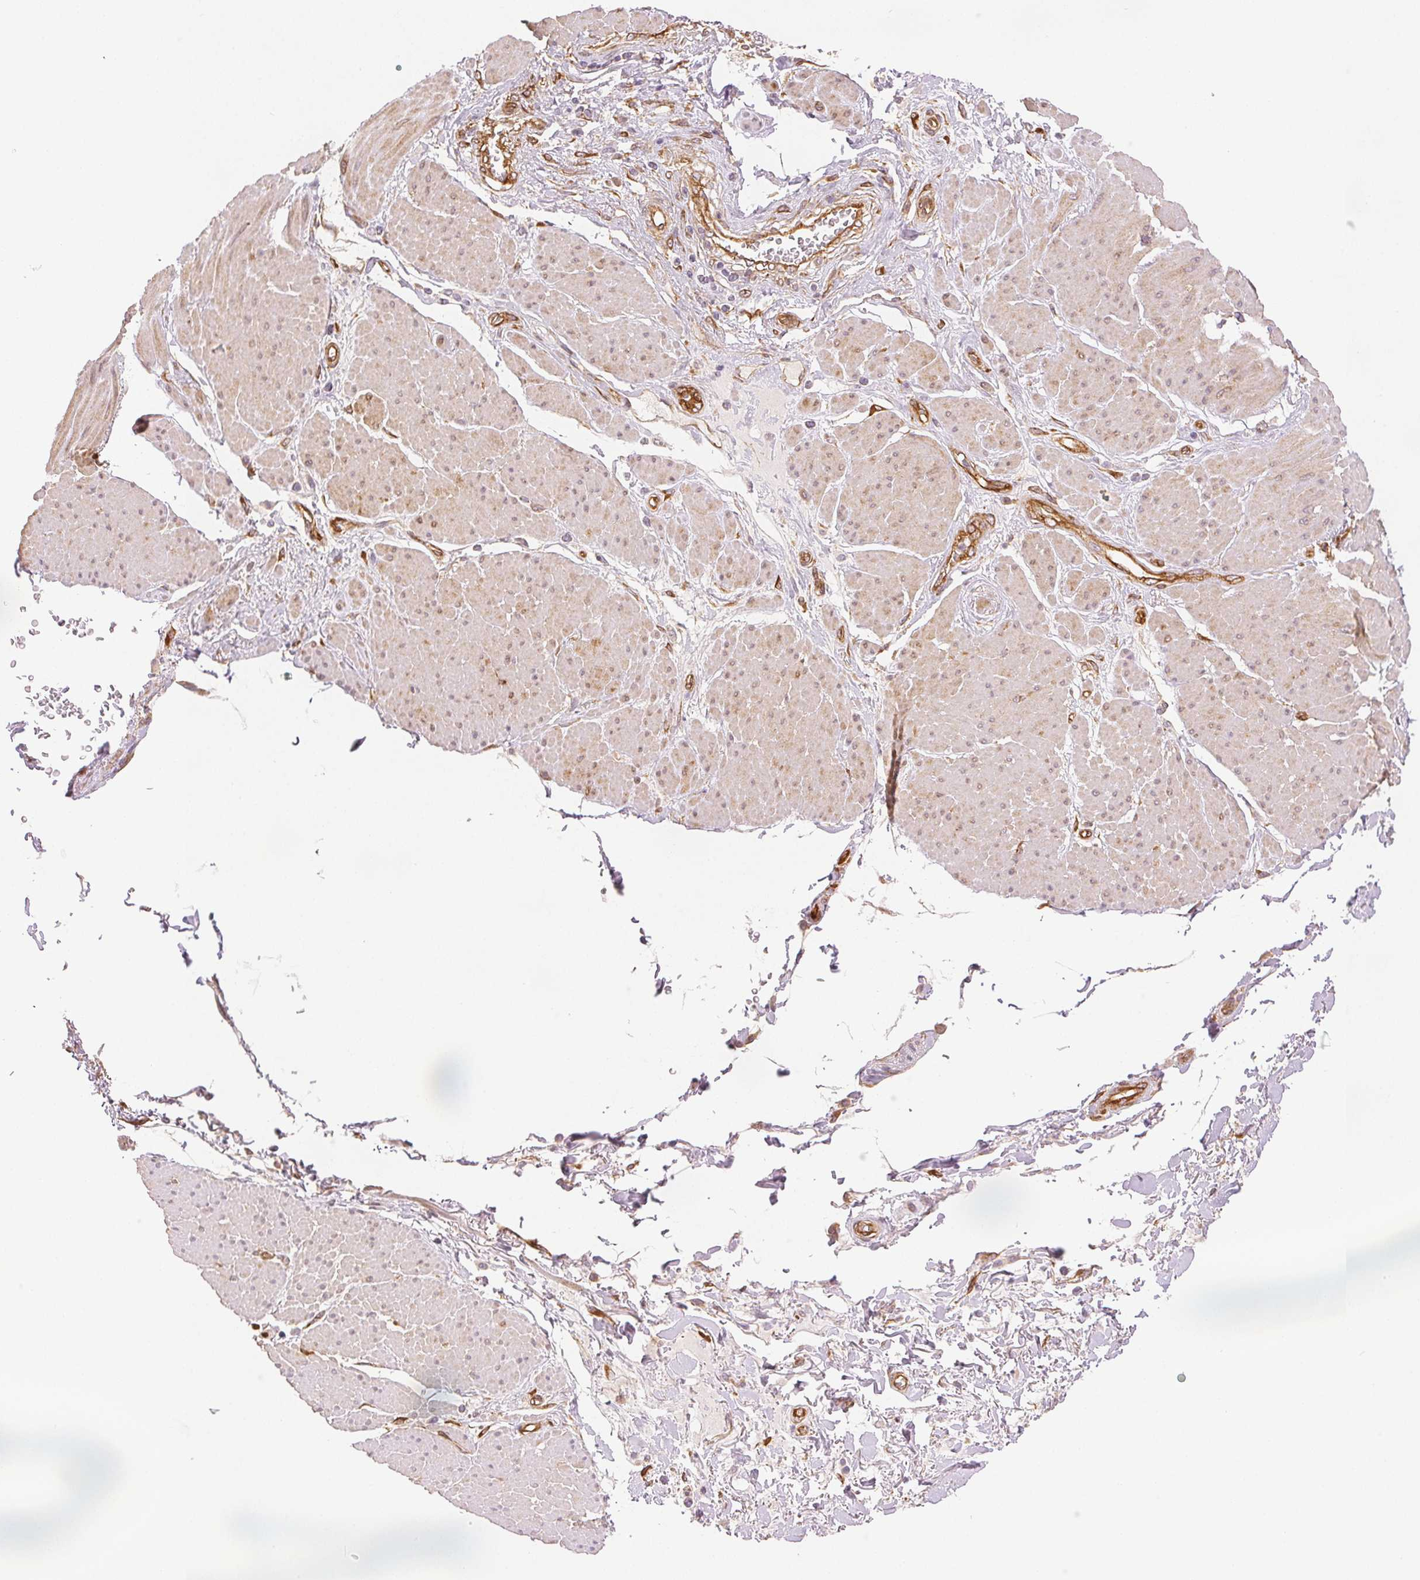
{"staining": {"intensity": "negative", "quantity": "none", "location": "none"}, "tissue": "adipose tissue", "cell_type": "Adipocytes", "image_type": "normal", "snomed": [{"axis": "morphology", "description": "Normal tissue, NOS"}, {"axis": "topography", "description": "Vagina"}, {"axis": "topography", "description": "Peripheral nerve tissue"}], "caption": "Normal adipose tissue was stained to show a protein in brown. There is no significant positivity in adipocytes. (Stains: DAB immunohistochemistry with hematoxylin counter stain, Microscopy: brightfield microscopy at high magnification).", "gene": "DIAPH2", "patient": {"sex": "female", "age": 71}}